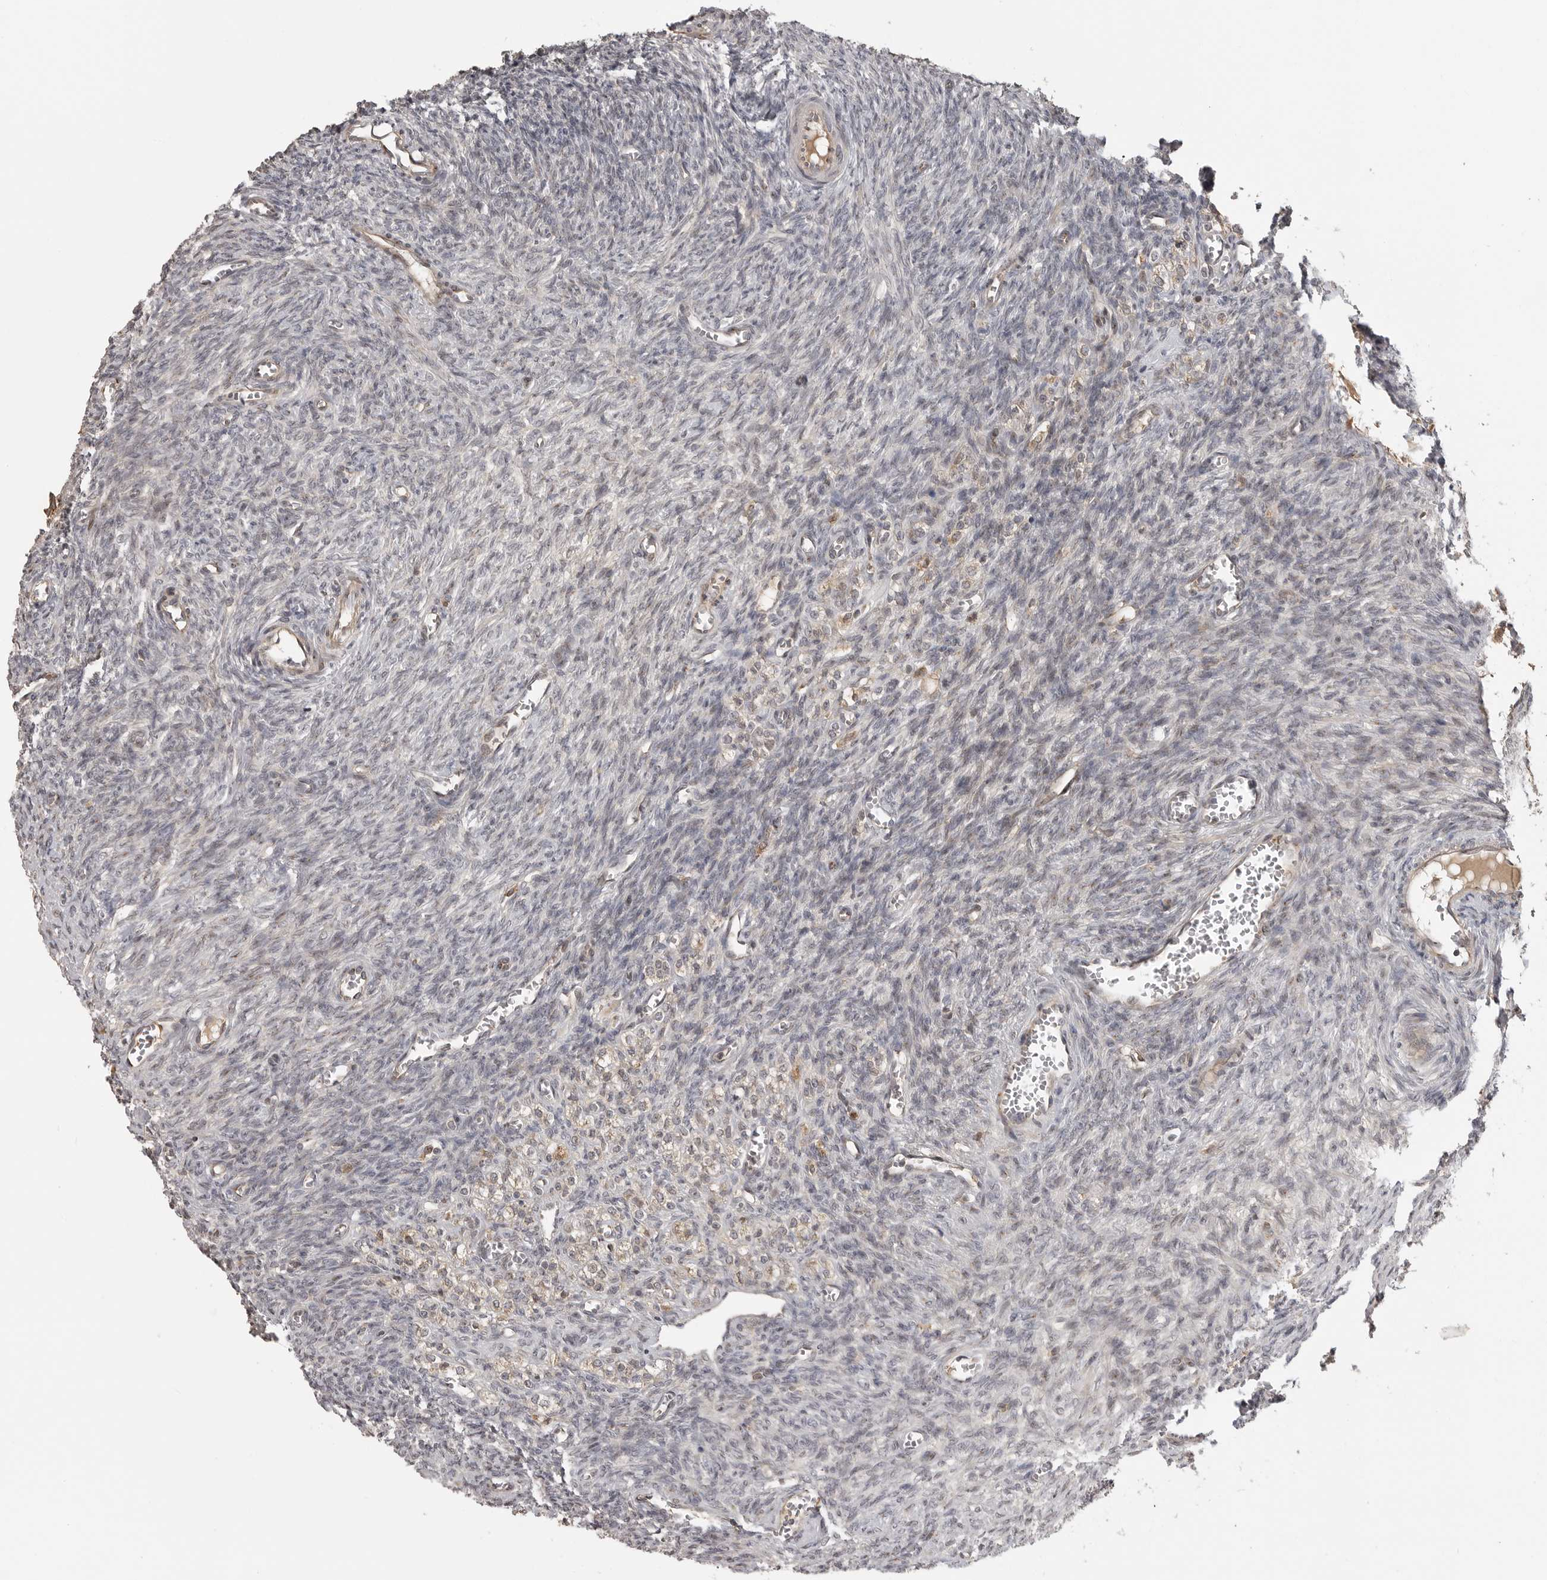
{"staining": {"intensity": "moderate", "quantity": ">75%", "location": "cytoplasmic/membranous"}, "tissue": "ovary", "cell_type": "Follicle cells", "image_type": "normal", "snomed": [{"axis": "morphology", "description": "Normal tissue, NOS"}, {"axis": "topography", "description": "Ovary"}], "caption": "Unremarkable ovary shows moderate cytoplasmic/membranous staining in approximately >75% of follicle cells, visualized by immunohistochemistry. The staining is performed using DAB (3,3'-diaminobenzidine) brown chromogen to label protein expression. The nuclei are counter-stained blue using hematoxylin.", "gene": "IDO1", "patient": {"sex": "female", "age": 27}}